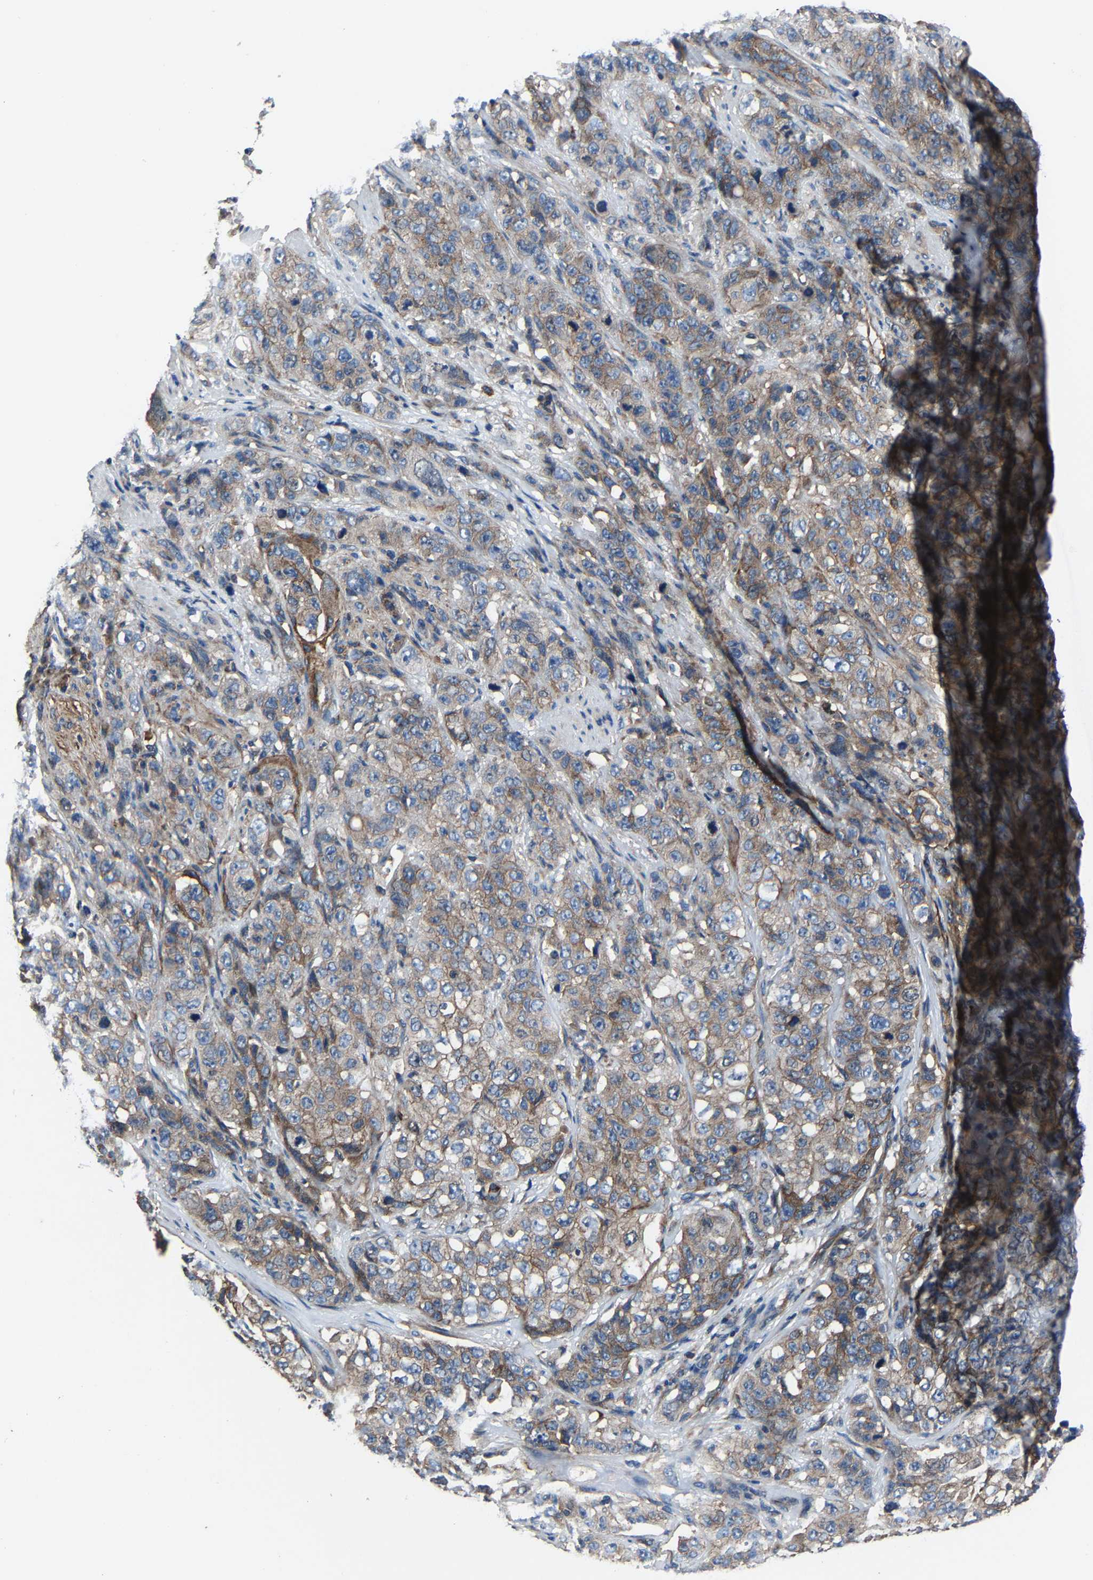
{"staining": {"intensity": "moderate", "quantity": ">75%", "location": "cytoplasmic/membranous"}, "tissue": "stomach cancer", "cell_type": "Tumor cells", "image_type": "cancer", "snomed": [{"axis": "morphology", "description": "Adenocarcinoma, NOS"}, {"axis": "topography", "description": "Stomach"}], "caption": "Immunohistochemical staining of human stomach adenocarcinoma reveals medium levels of moderate cytoplasmic/membranous positivity in about >75% of tumor cells. The staining is performed using DAB brown chromogen to label protein expression. The nuclei are counter-stained blue using hematoxylin.", "gene": "KIAA1958", "patient": {"sex": "male", "age": 48}}